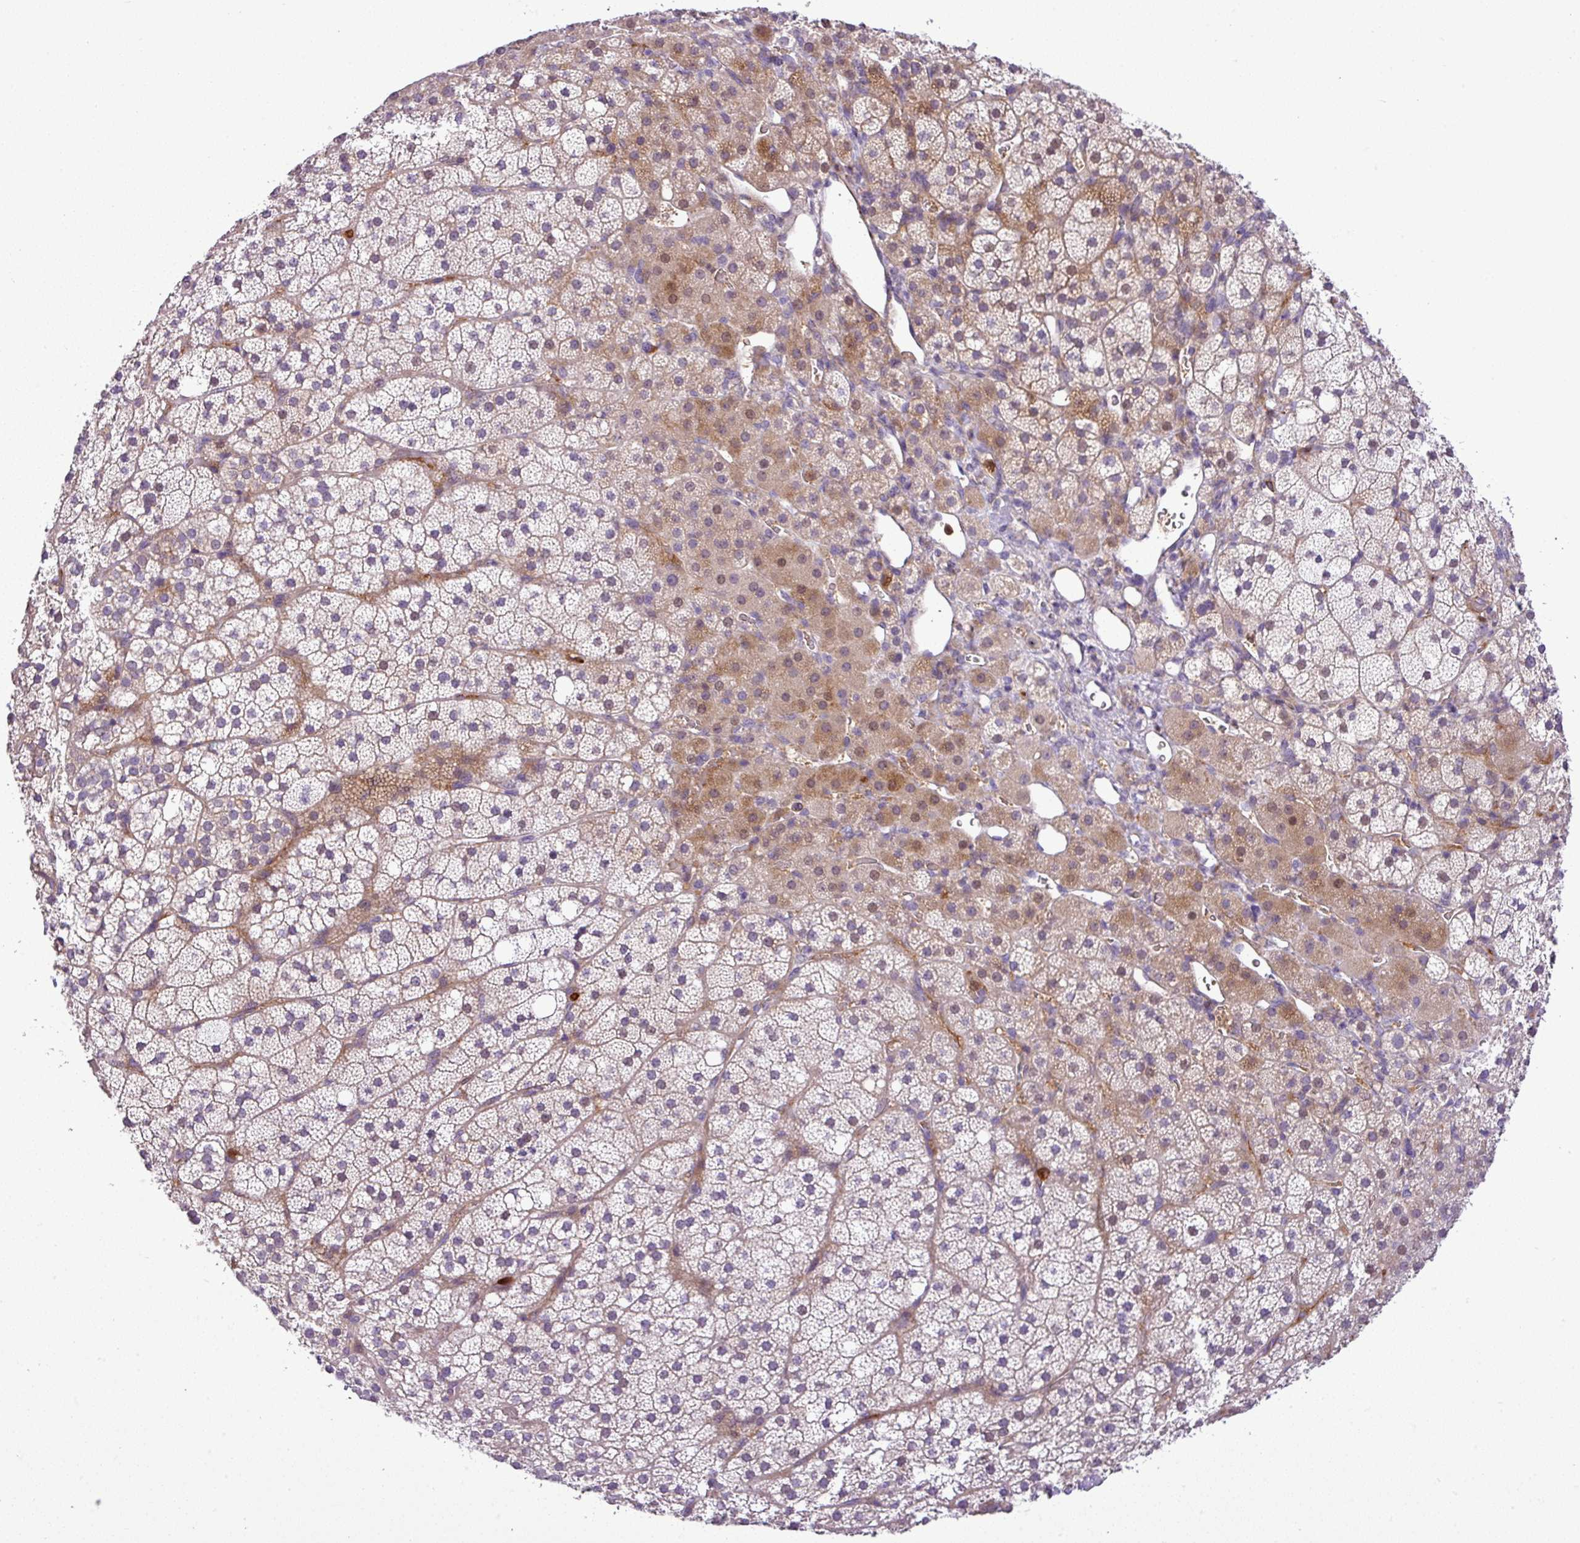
{"staining": {"intensity": "moderate", "quantity": "<25%", "location": "cytoplasmic/membranous,nuclear"}, "tissue": "adrenal gland", "cell_type": "Glandular cells", "image_type": "normal", "snomed": [{"axis": "morphology", "description": "Normal tissue, NOS"}, {"axis": "topography", "description": "Adrenal gland"}], "caption": "Glandular cells demonstrate low levels of moderate cytoplasmic/membranous,nuclear staining in approximately <25% of cells in unremarkable adrenal gland.", "gene": "NBEAL2", "patient": {"sex": "male", "age": 53}}